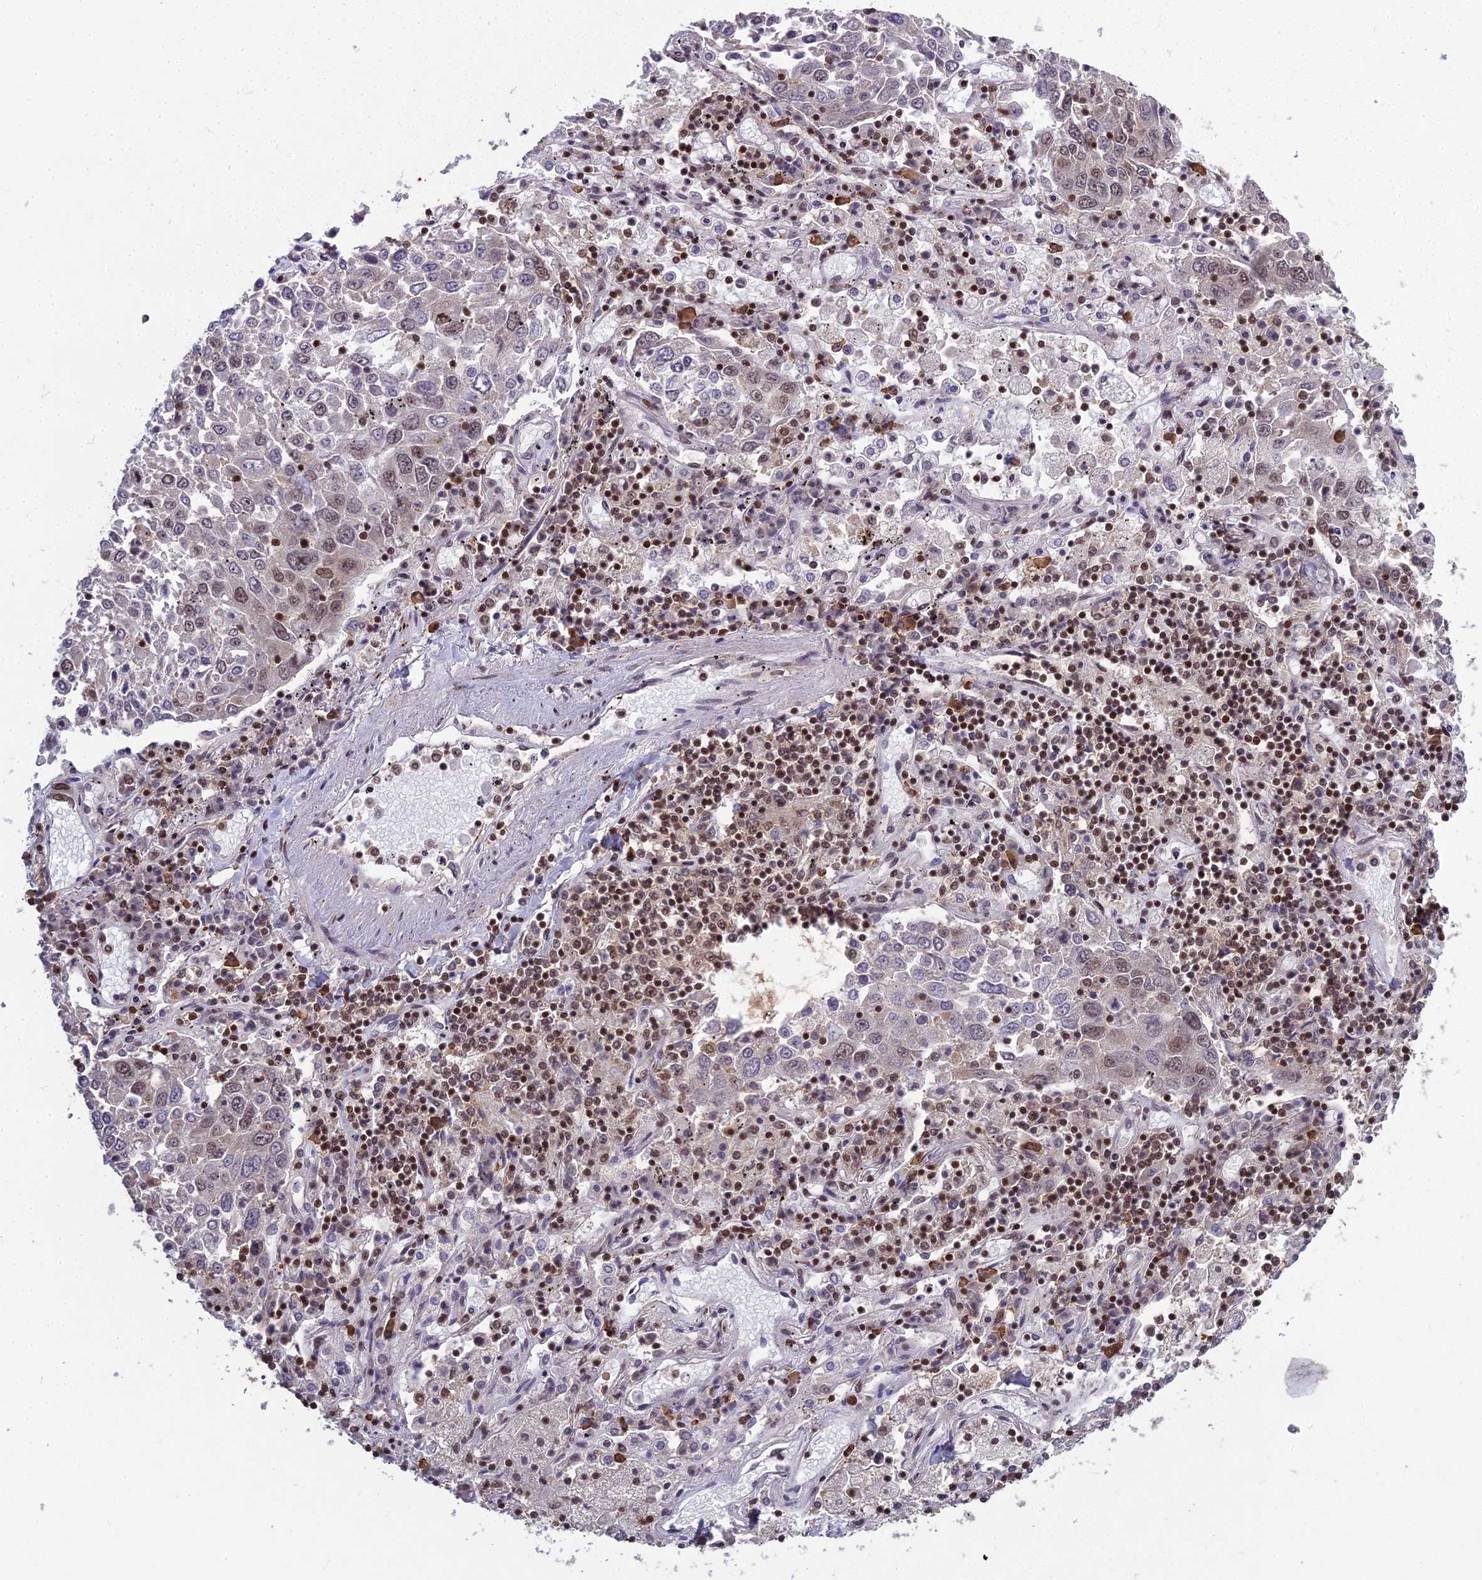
{"staining": {"intensity": "moderate", "quantity": "<25%", "location": "nuclear"}, "tissue": "lung cancer", "cell_type": "Tumor cells", "image_type": "cancer", "snomed": [{"axis": "morphology", "description": "Squamous cell carcinoma, NOS"}, {"axis": "topography", "description": "Lung"}], "caption": "An immunohistochemistry (IHC) photomicrograph of neoplastic tissue is shown. Protein staining in brown shows moderate nuclear positivity in lung cancer (squamous cell carcinoma) within tumor cells. (Brightfield microscopy of DAB IHC at high magnification).", "gene": "GMEB1", "patient": {"sex": "male", "age": 65}}